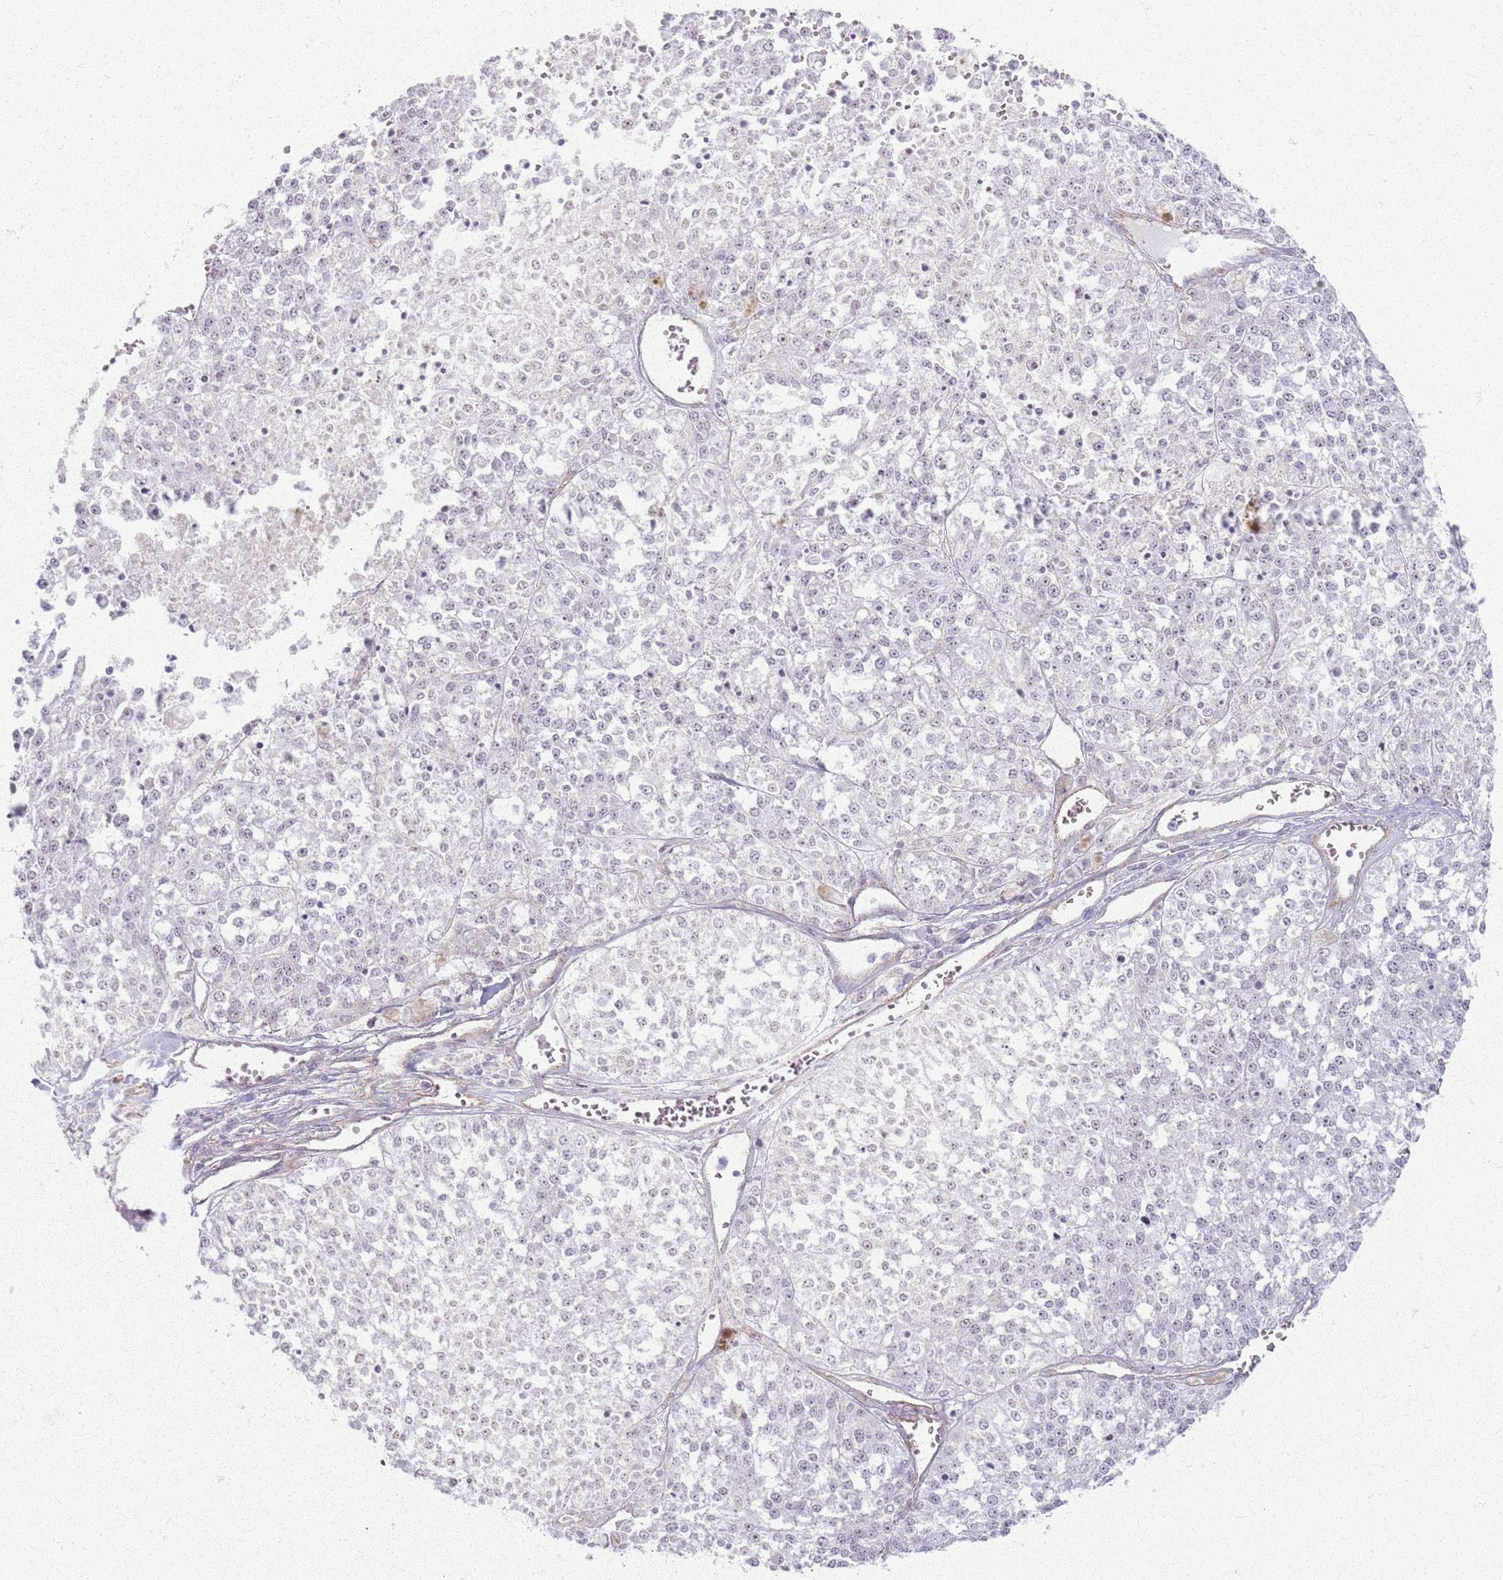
{"staining": {"intensity": "negative", "quantity": "none", "location": "none"}, "tissue": "melanoma", "cell_type": "Tumor cells", "image_type": "cancer", "snomed": [{"axis": "morphology", "description": "Malignant melanoma, NOS"}, {"axis": "topography", "description": "Skin"}], "caption": "Tumor cells show no significant staining in melanoma.", "gene": "KCNA5", "patient": {"sex": "female", "age": 64}}